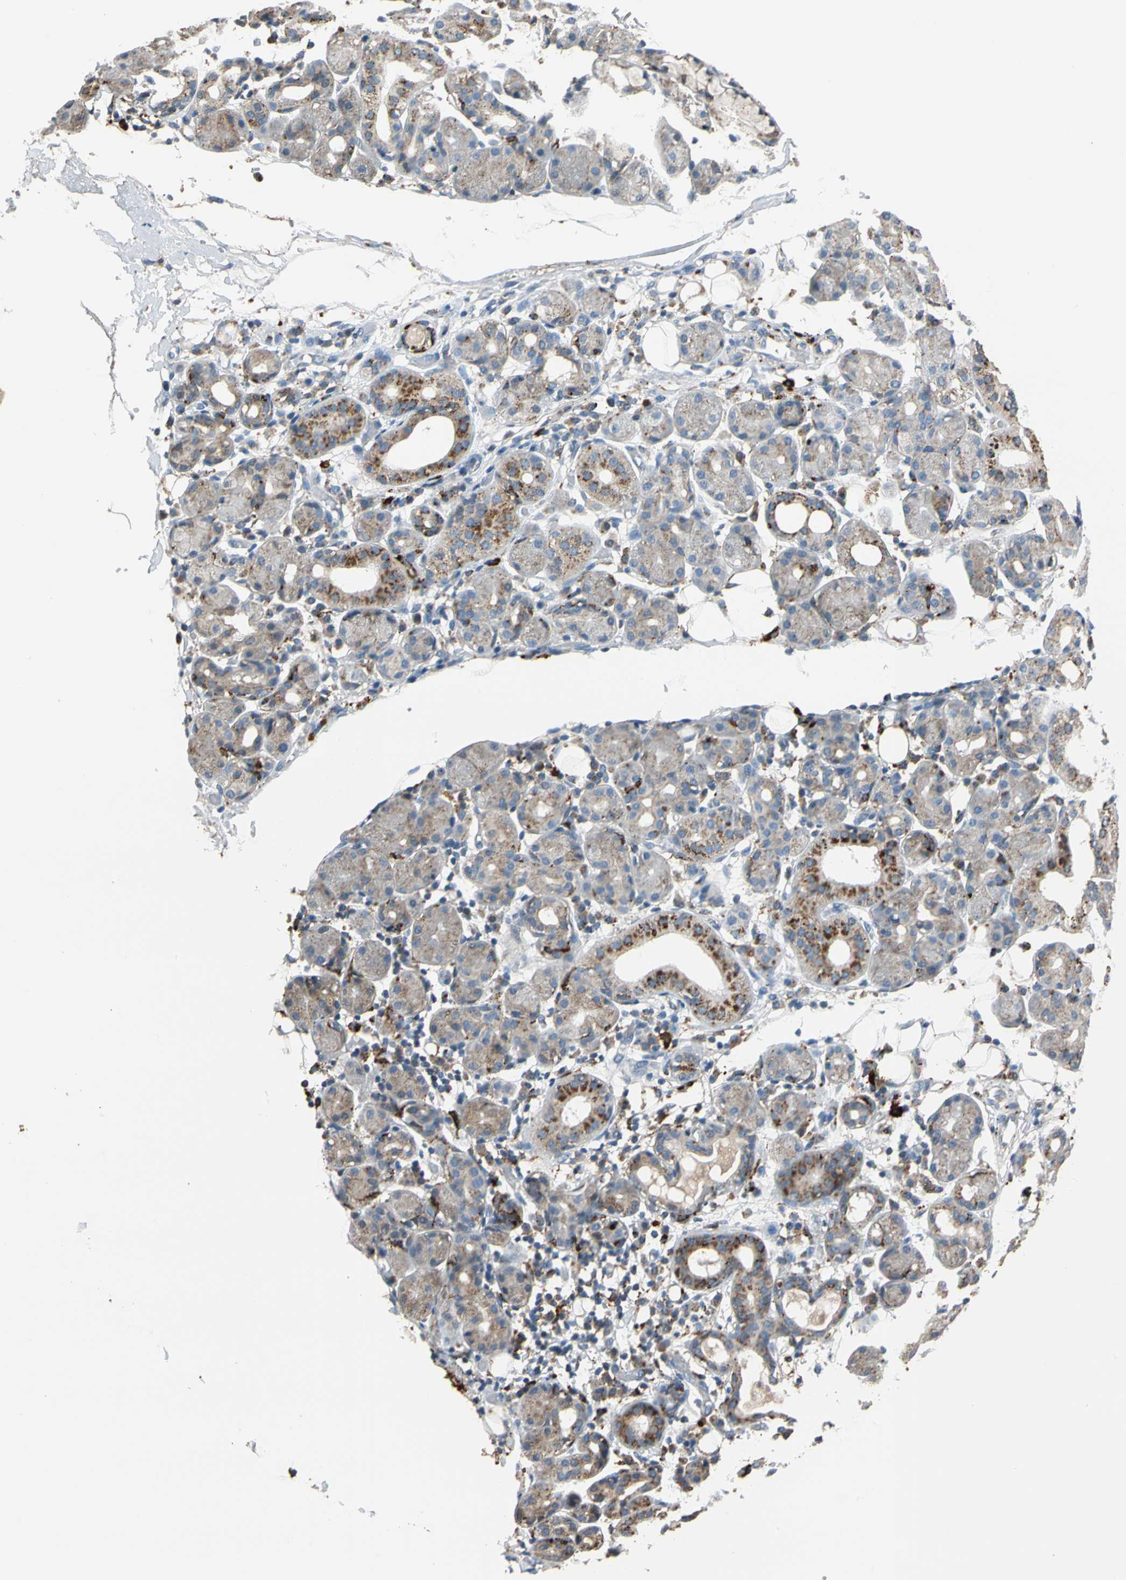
{"staining": {"intensity": "weak", "quantity": "<25%", "location": "cytoplasmic/membranous"}, "tissue": "salivary gland", "cell_type": "Glandular cells", "image_type": "normal", "snomed": [{"axis": "morphology", "description": "Normal tissue, NOS"}, {"axis": "topography", "description": "Salivary gland"}, {"axis": "topography", "description": "Peripheral nerve tissue"}], "caption": "Immunohistochemistry (IHC) image of unremarkable salivary gland: salivary gland stained with DAB exhibits no significant protein positivity in glandular cells.", "gene": "GM2A", "patient": {"sex": "male", "age": 62}}